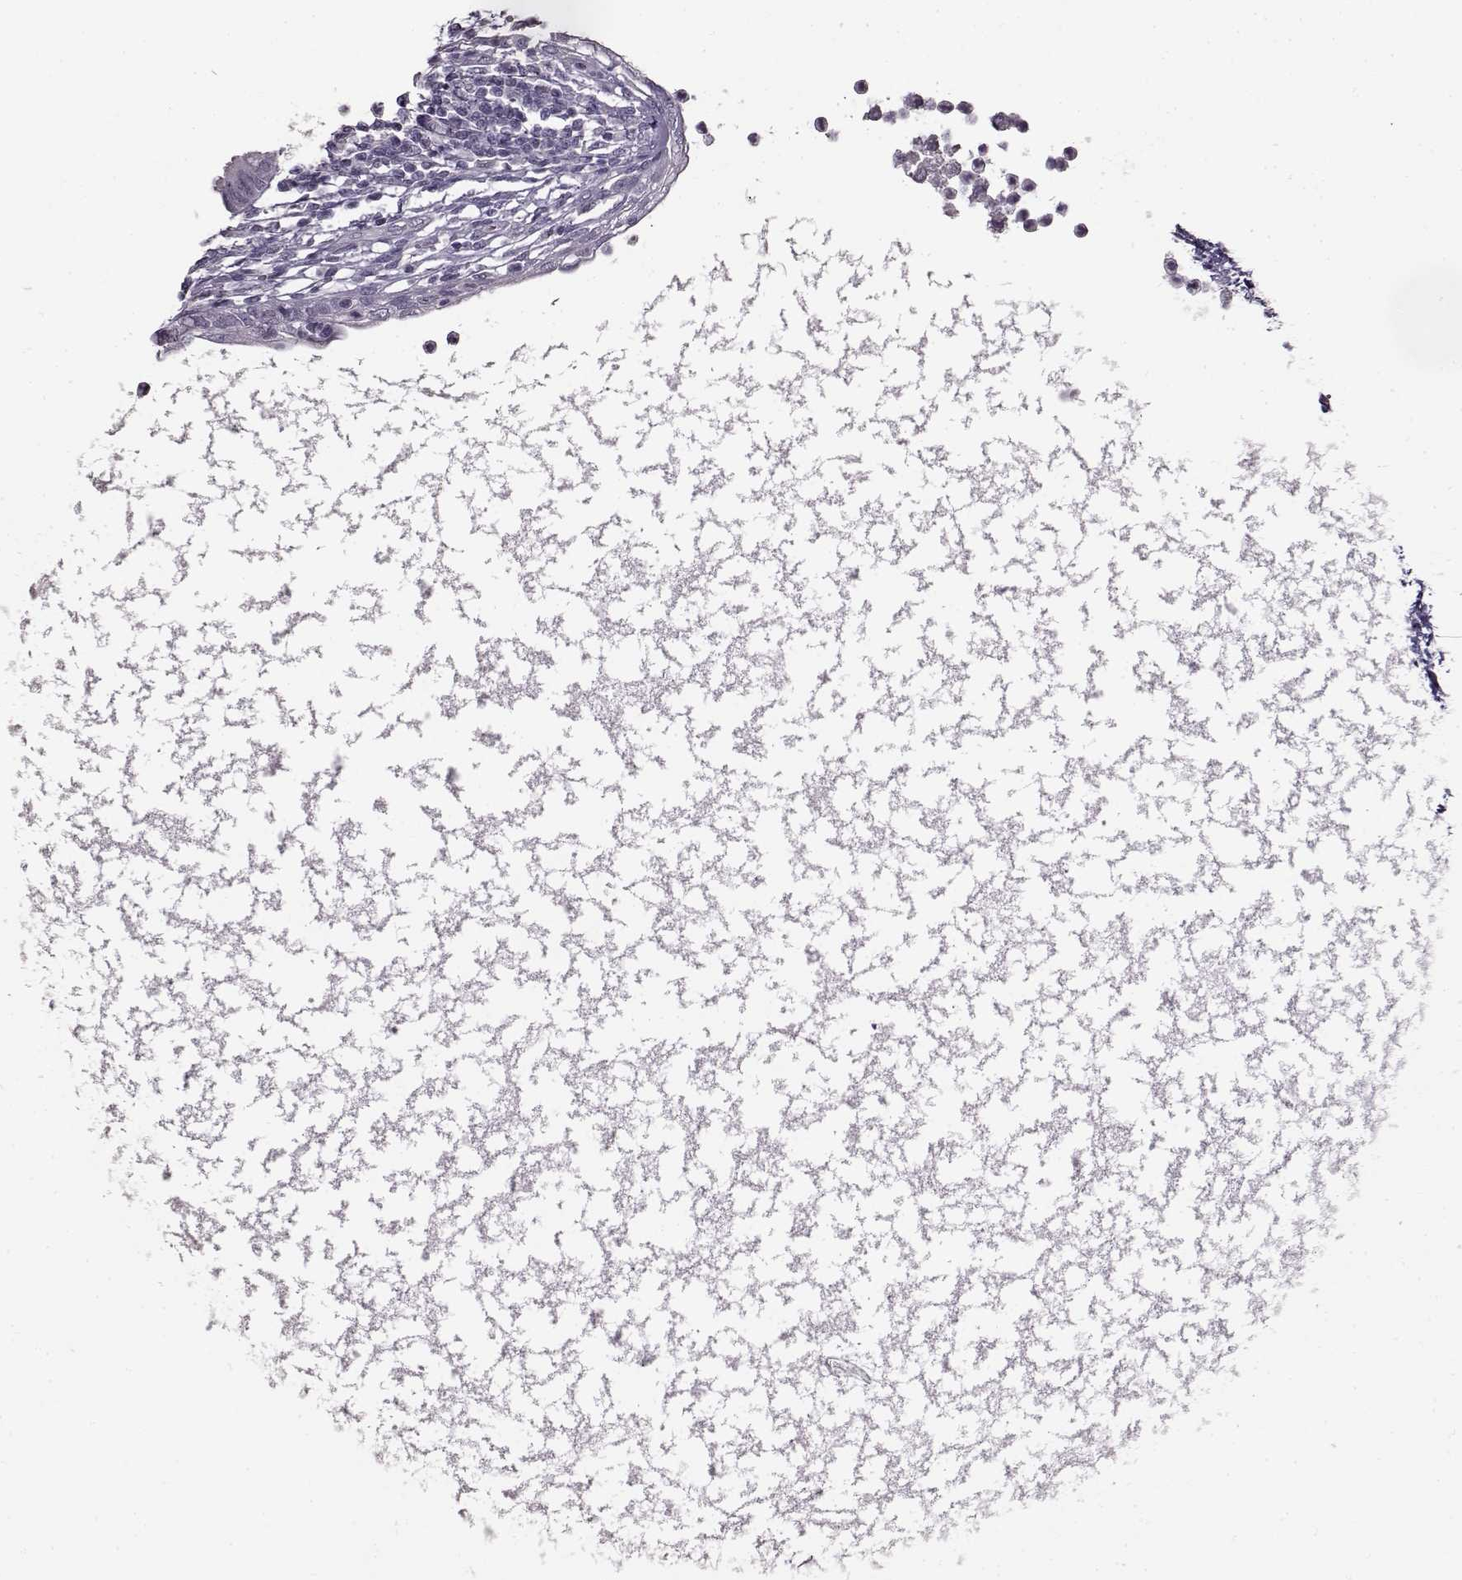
{"staining": {"intensity": "negative", "quantity": "none", "location": "none"}, "tissue": "testis cancer", "cell_type": "Tumor cells", "image_type": "cancer", "snomed": [{"axis": "morphology", "description": "Carcinoma, Embryonal, NOS"}, {"axis": "topography", "description": "Testis"}], "caption": "DAB immunohistochemical staining of human testis cancer reveals no significant expression in tumor cells.", "gene": "FSHB", "patient": {"sex": "male", "age": 26}}